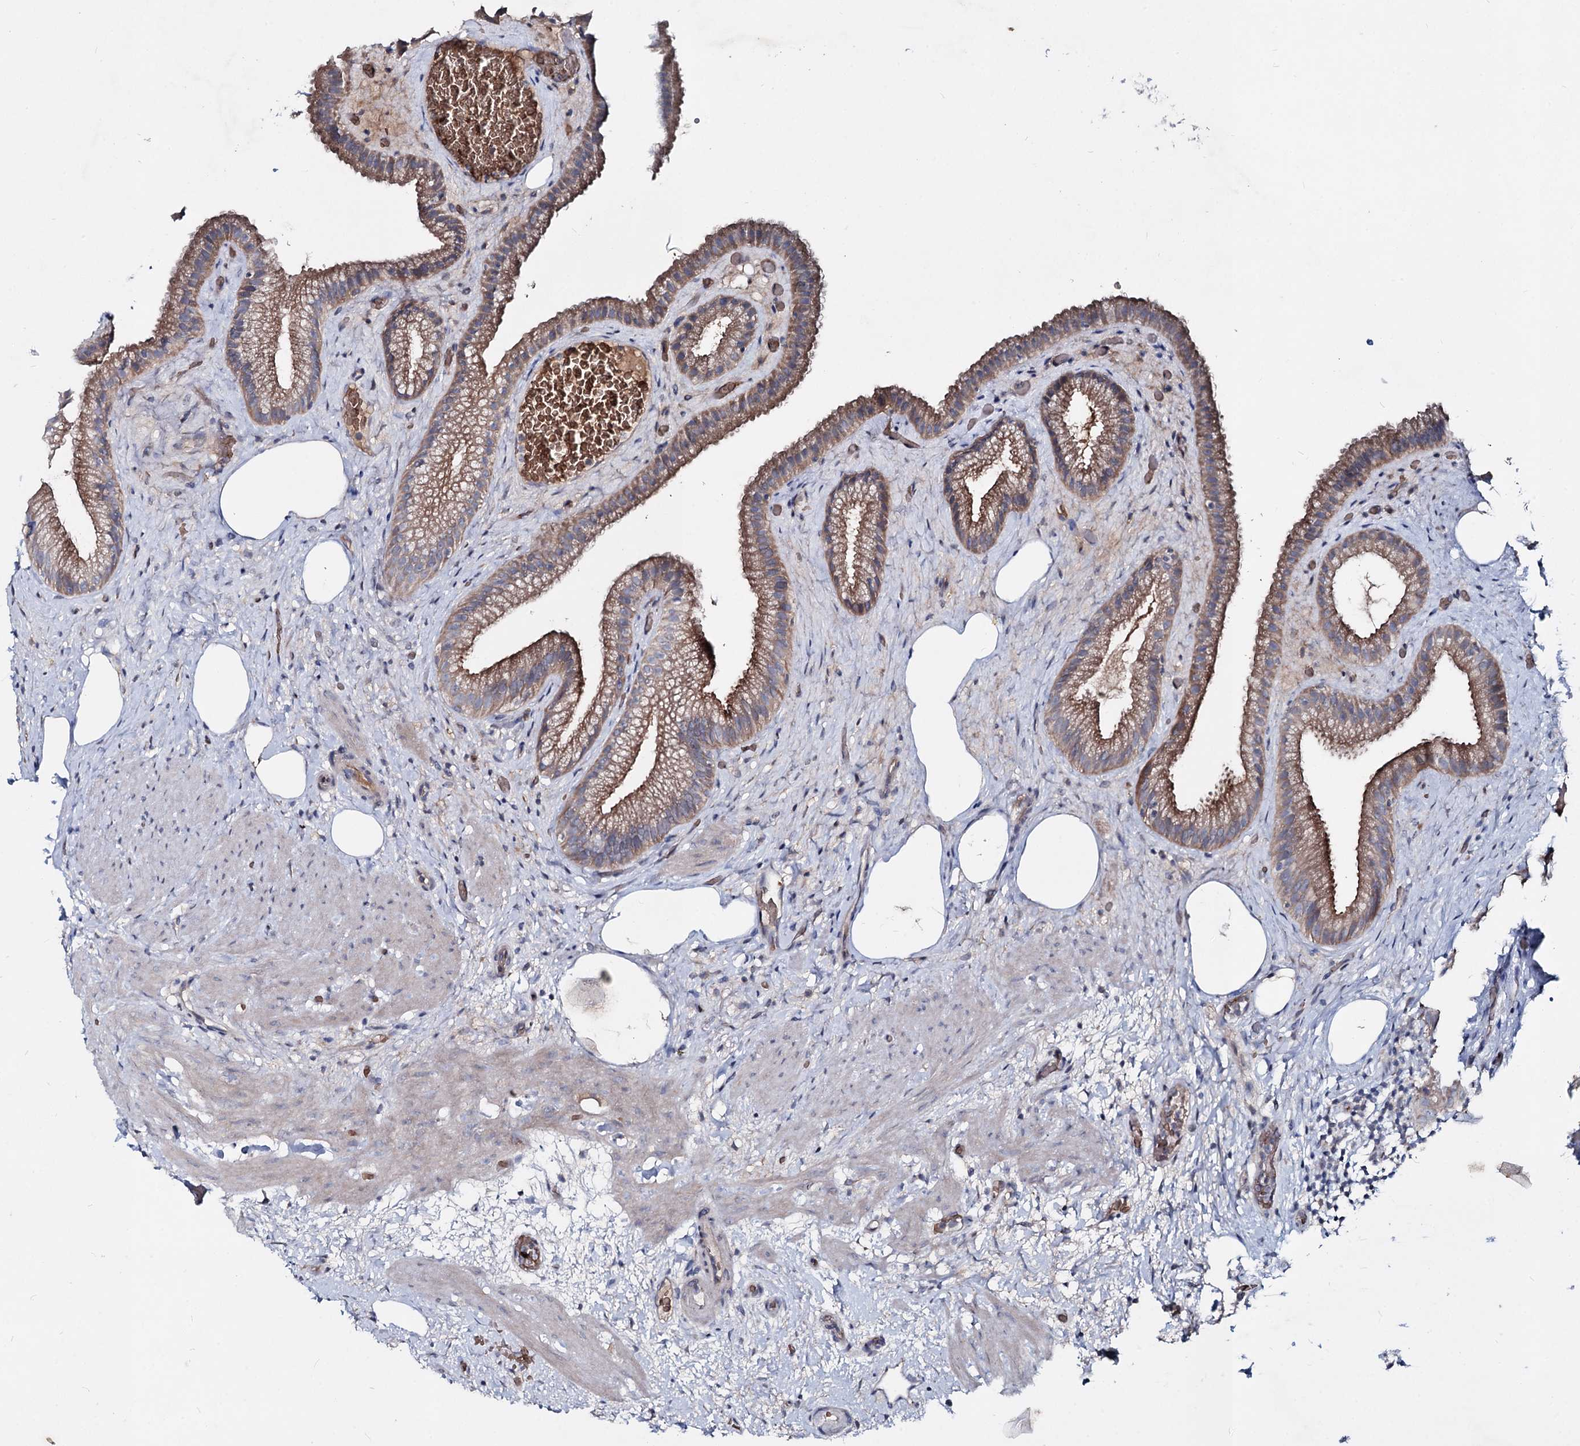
{"staining": {"intensity": "moderate", "quantity": ">75%", "location": "cytoplasmic/membranous"}, "tissue": "gallbladder", "cell_type": "Glandular cells", "image_type": "normal", "snomed": [{"axis": "morphology", "description": "Normal tissue, NOS"}, {"axis": "morphology", "description": "Inflammation, NOS"}, {"axis": "topography", "description": "Gallbladder"}], "caption": "Protein expression by IHC shows moderate cytoplasmic/membranous expression in approximately >75% of glandular cells in benign gallbladder.", "gene": "RNF6", "patient": {"sex": "male", "age": 51}}